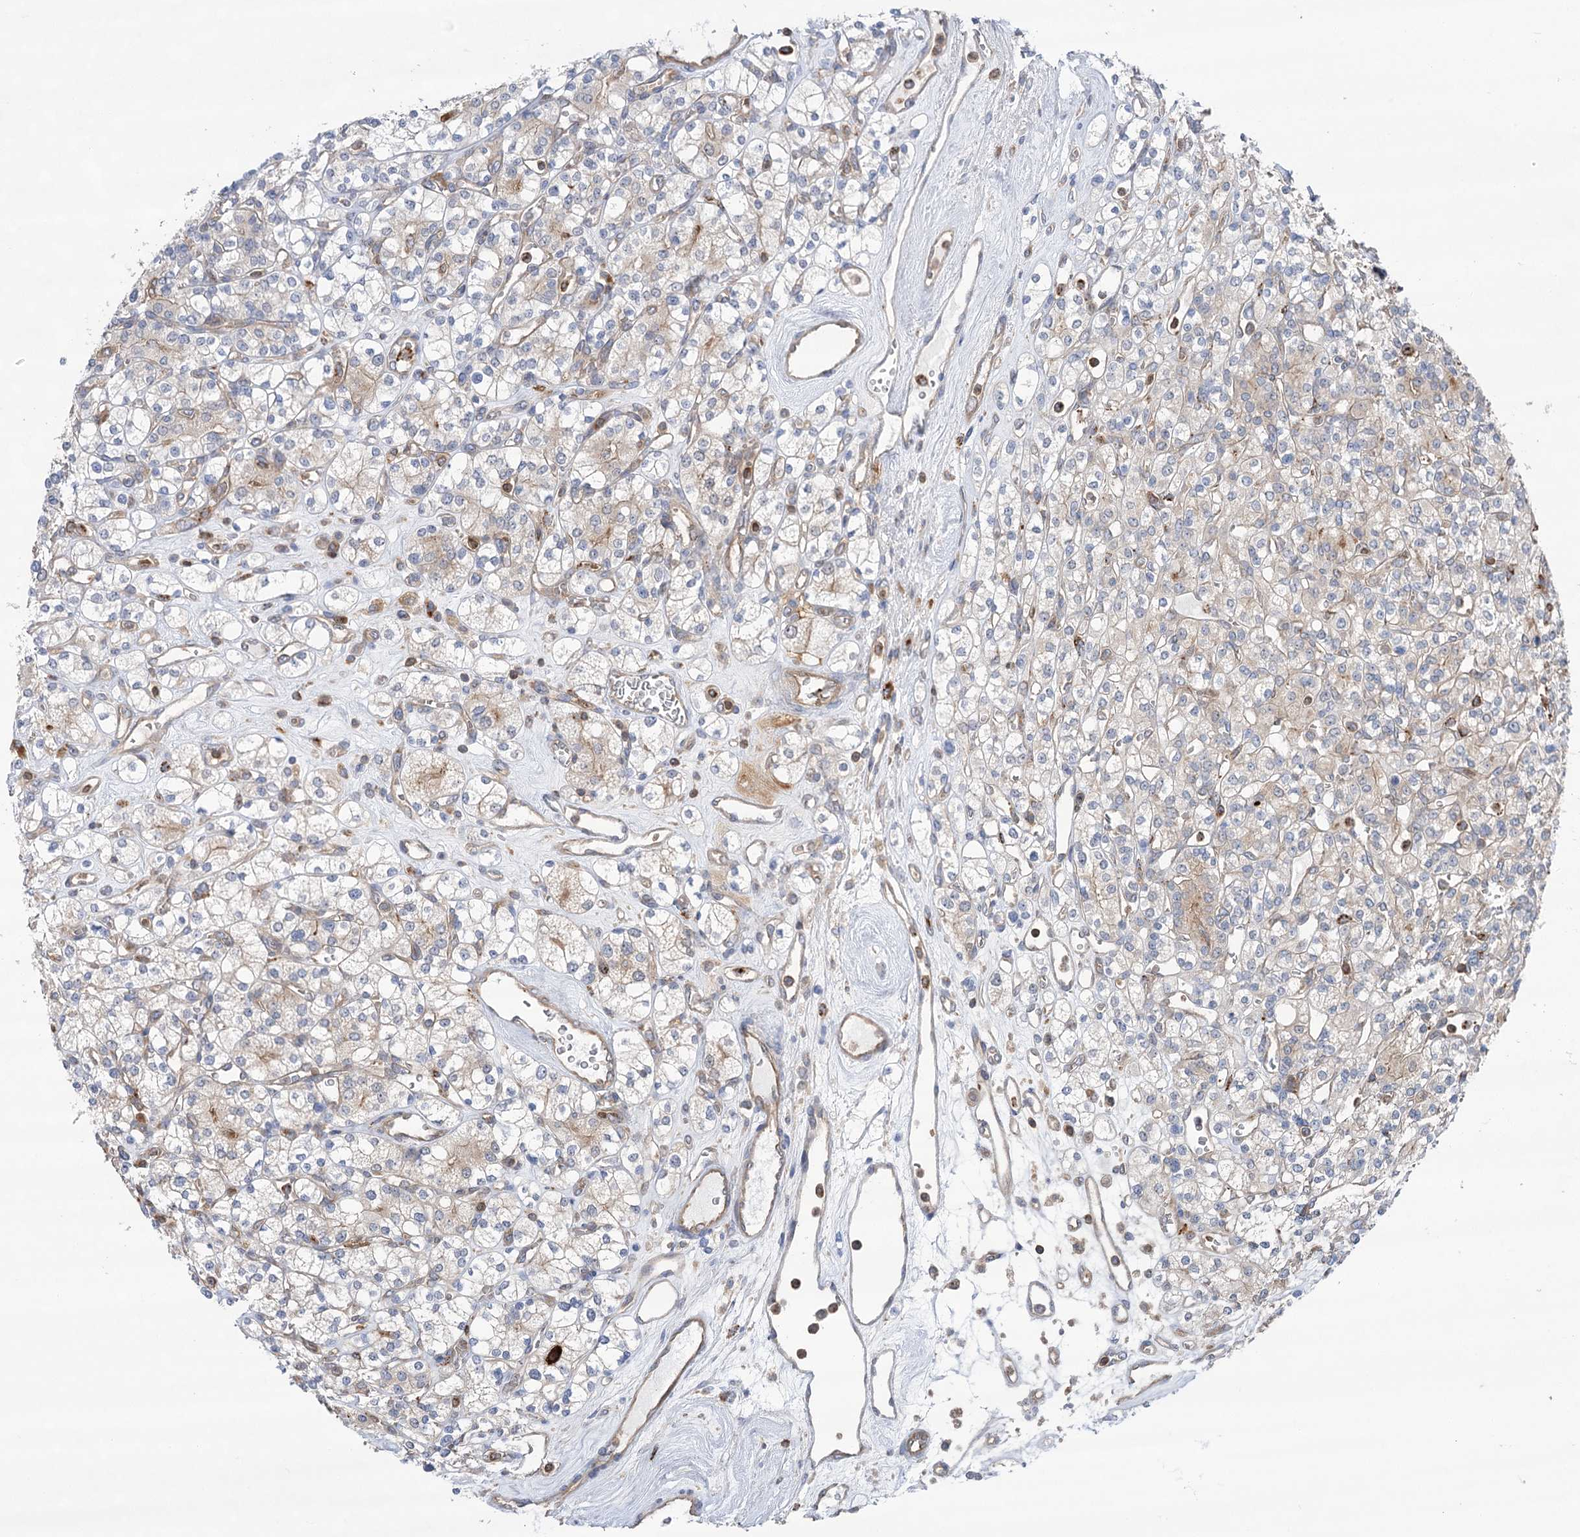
{"staining": {"intensity": "negative", "quantity": "none", "location": "none"}, "tissue": "renal cancer", "cell_type": "Tumor cells", "image_type": "cancer", "snomed": [{"axis": "morphology", "description": "Adenocarcinoma, NOS"}, {"axis": "topography", "description": "Kidney"}], "caption": "Immunohistochemical staining of renal cancer (adenocarcinoma) displays no significant positivity in tumor cells.", "gene": "VPS37B", "patient": {"sex": "male", "age": 77}}